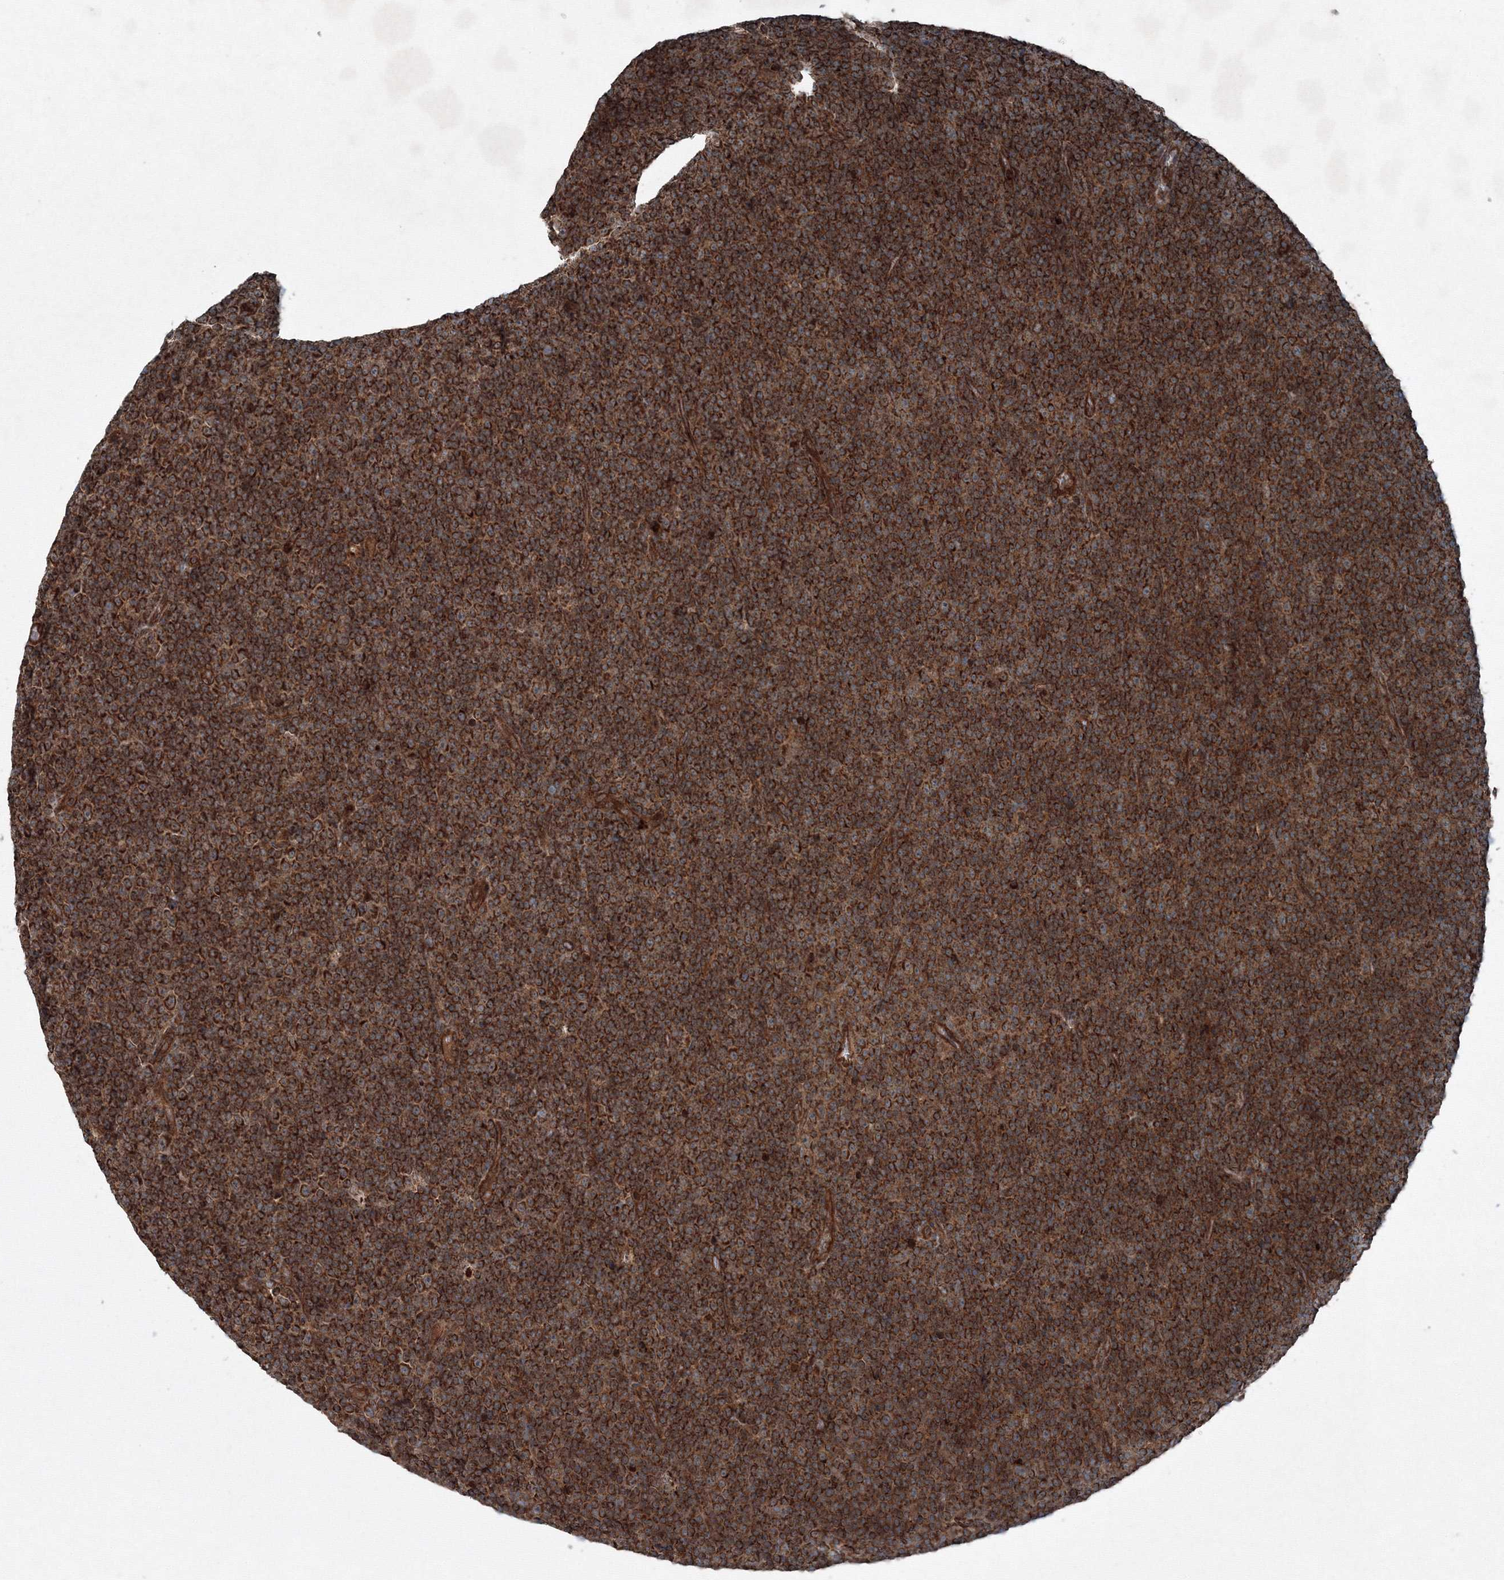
{"staining": {"intensity": "strong", "quantity": ">75%", "location": "cytoplasmic/membranous"}, "tissue": "lymphoma", "cell_type": "Tumor cells", "image_type": "cancer", "snomed": [{"axis": "morphology", "description": "Malignant lymphoma, non-Hodgkin's type, Low grade"}, {"axis": "topography", "description": "Lymph node"}], "caption": "Immunohistochemistry (IHC) (DAB) staining of lymphoma reveals strong cytoplasmic/membranous protein positivity in about >75% of tumor cells.", "gene": "COPS7B", "patient": {"sex": "female", "age": 67}}